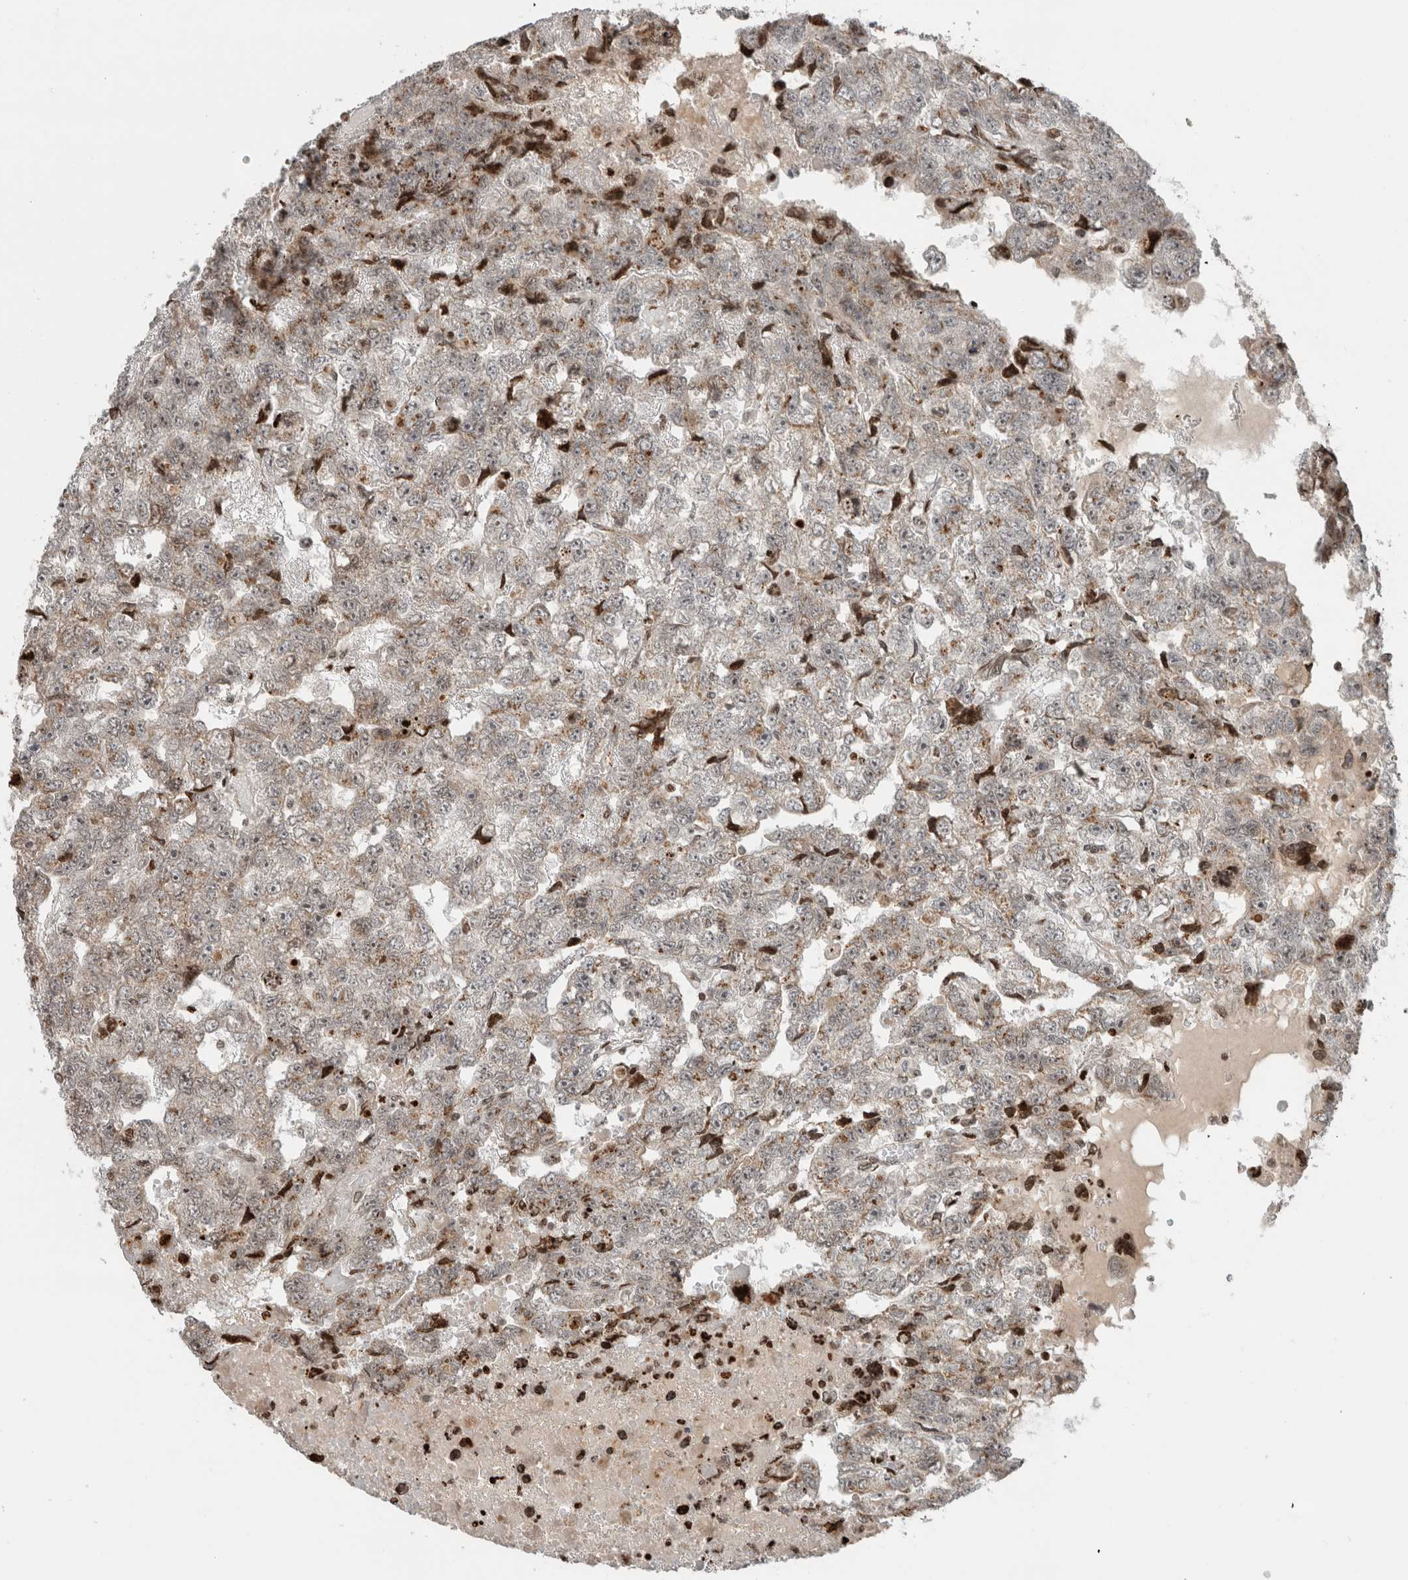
{"staining": {"intensity": "moderate", "quantity": "<25%", "location": "cytoplasmic/membranous"}, "tissue": "testis cancer", "cell_type": "Tumor cells", "image_type": "cancer", "snomed": [{"axis": "morphology", "description": "Carcinoma, Embryonal, NOS"}, {"axis": "topography", "description": "Testis"}], "caption": "A high-resolution histopathology image shows immunohistochemistry staining of testis embryonal carcinoma, which shows moderate cytoplasmic/membranous expression in approximately <25% of tumor cells.", "gene": "GINS4", "patient": {"sex": "male", "age": 36}}